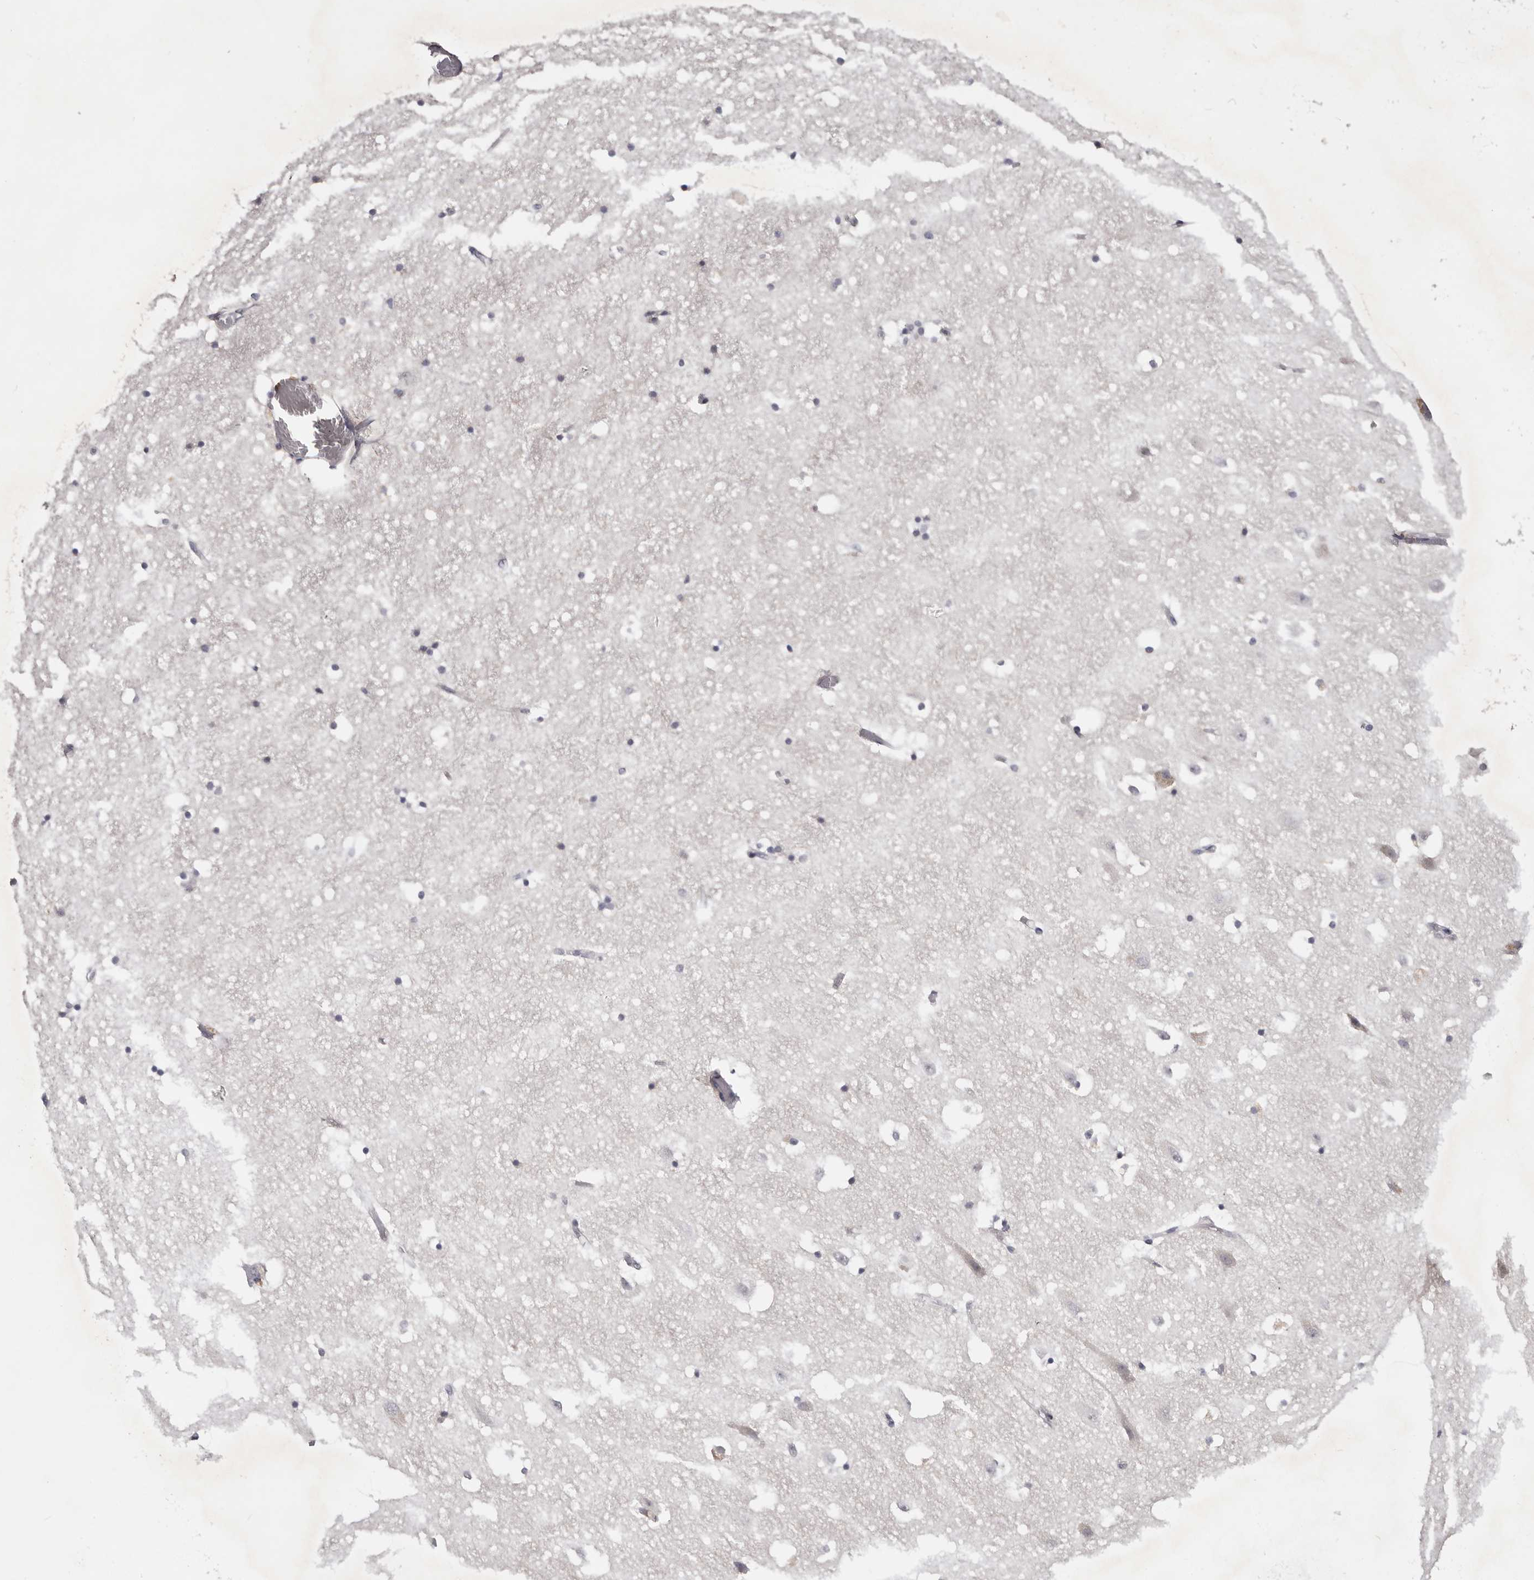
{"staining": {"intensity": "negative", "quantity": "none", "location": "none"}, "tissue": "hippocampus", "cell_type": "Glial cells", "image_type": "normal", "snomed": [{"axis": "morphology", "description": "Normal tissue, NOS"}, {"axis": "topography", "description": "Hippocampus"}], "caption": "This micrograph is of unremarkable hippocampus stained with IHC to label a protein in brown with the nuclei are counter-stained blue. There is no staining in glial cells. (DAB immunohistochemistry visualized using brightfield microscopy, high magnification).", "gene": "CCDC190", "patient": {"sex": "female", "age": 52}}